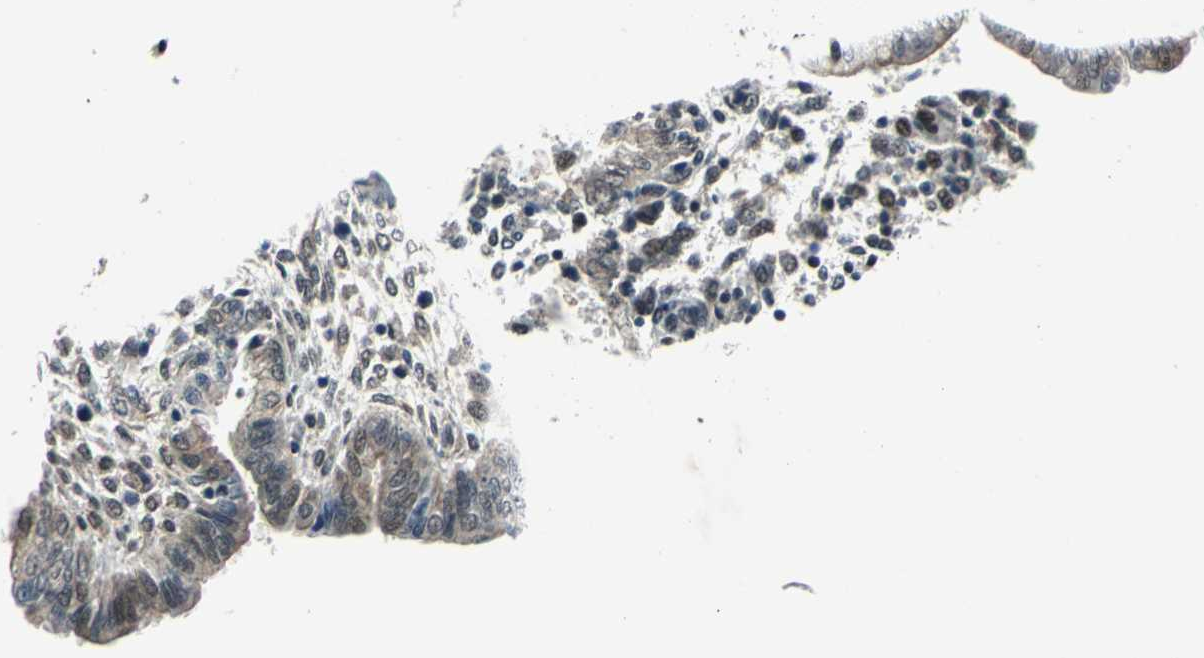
{"staining": {"intensity": "negative", "quantity": "none", "location": "none"}, "tissue": "endometrium", "cell_type": "Cells in endometrial stroma", "image_type": "normal", "snomed": [{"axis": "morphology", "description": "Normal tissue, NOS"}, {"axis": "topography", "description": "Endometrium"}], "caption": "An IHC micrograph of unremarkable endometrium is shown. There is no staining in cells in endometrial stroma of endometrium. (IHC, brightfield microscopy, high magnification).", "gene": "POLR3K", "patient": {"sex": "female", "age": 33}}